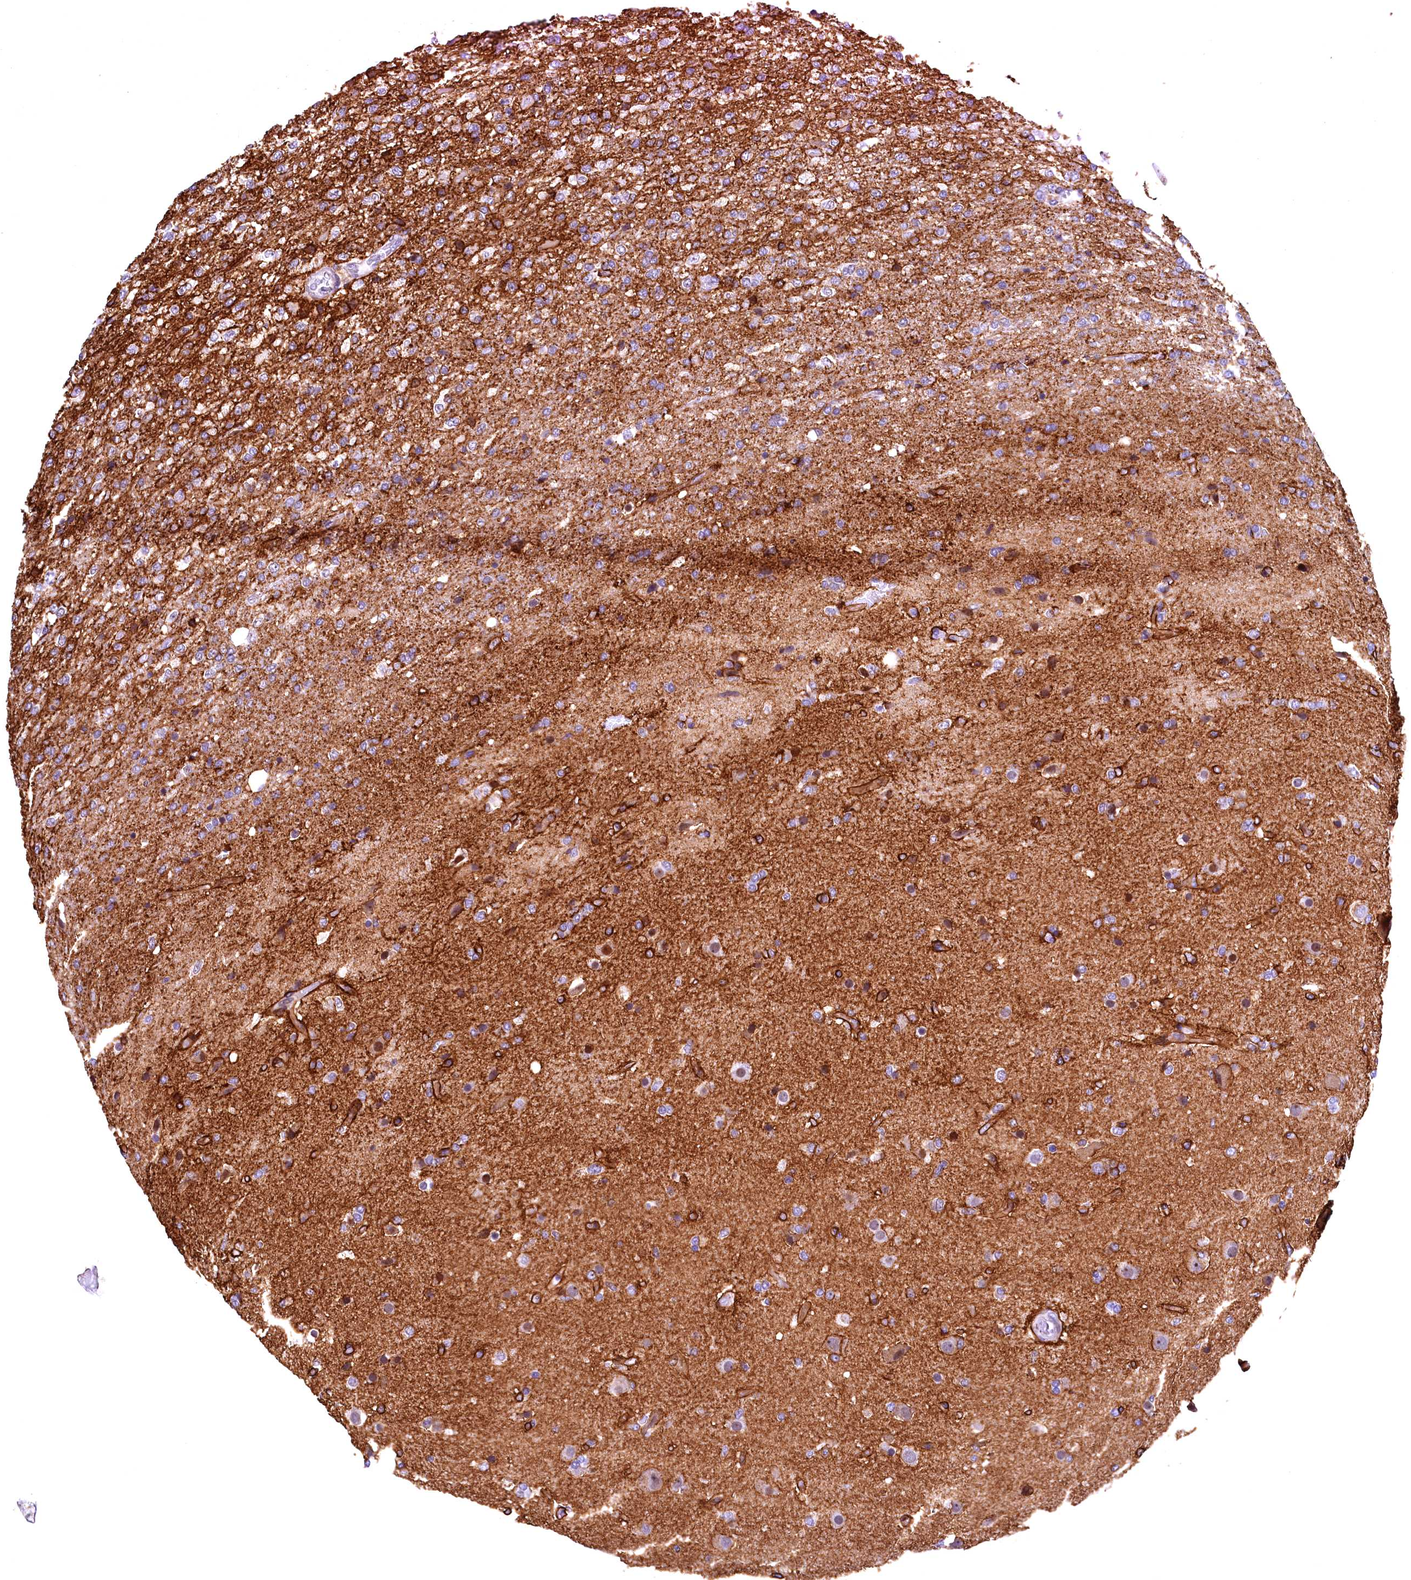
{"staining": {"intensity": "negative", "quantity": "none", "location": "none"}, "tissue": "glioma", "cell_type": "Tumor cells", "image_type": "cancer", "snomed": [{"axis": "morphology", "description": "Glioma, malignant, High grade"}, {"axis": "topography", "description": "Brain"}], "caption": "High power microscopy micrograph of an immunohistochemistry (IHC) image of glioma, revealing no significant staining in tumor cells.", "gene": "LATS2", "patient": {"sex": "female", "age": 74}}